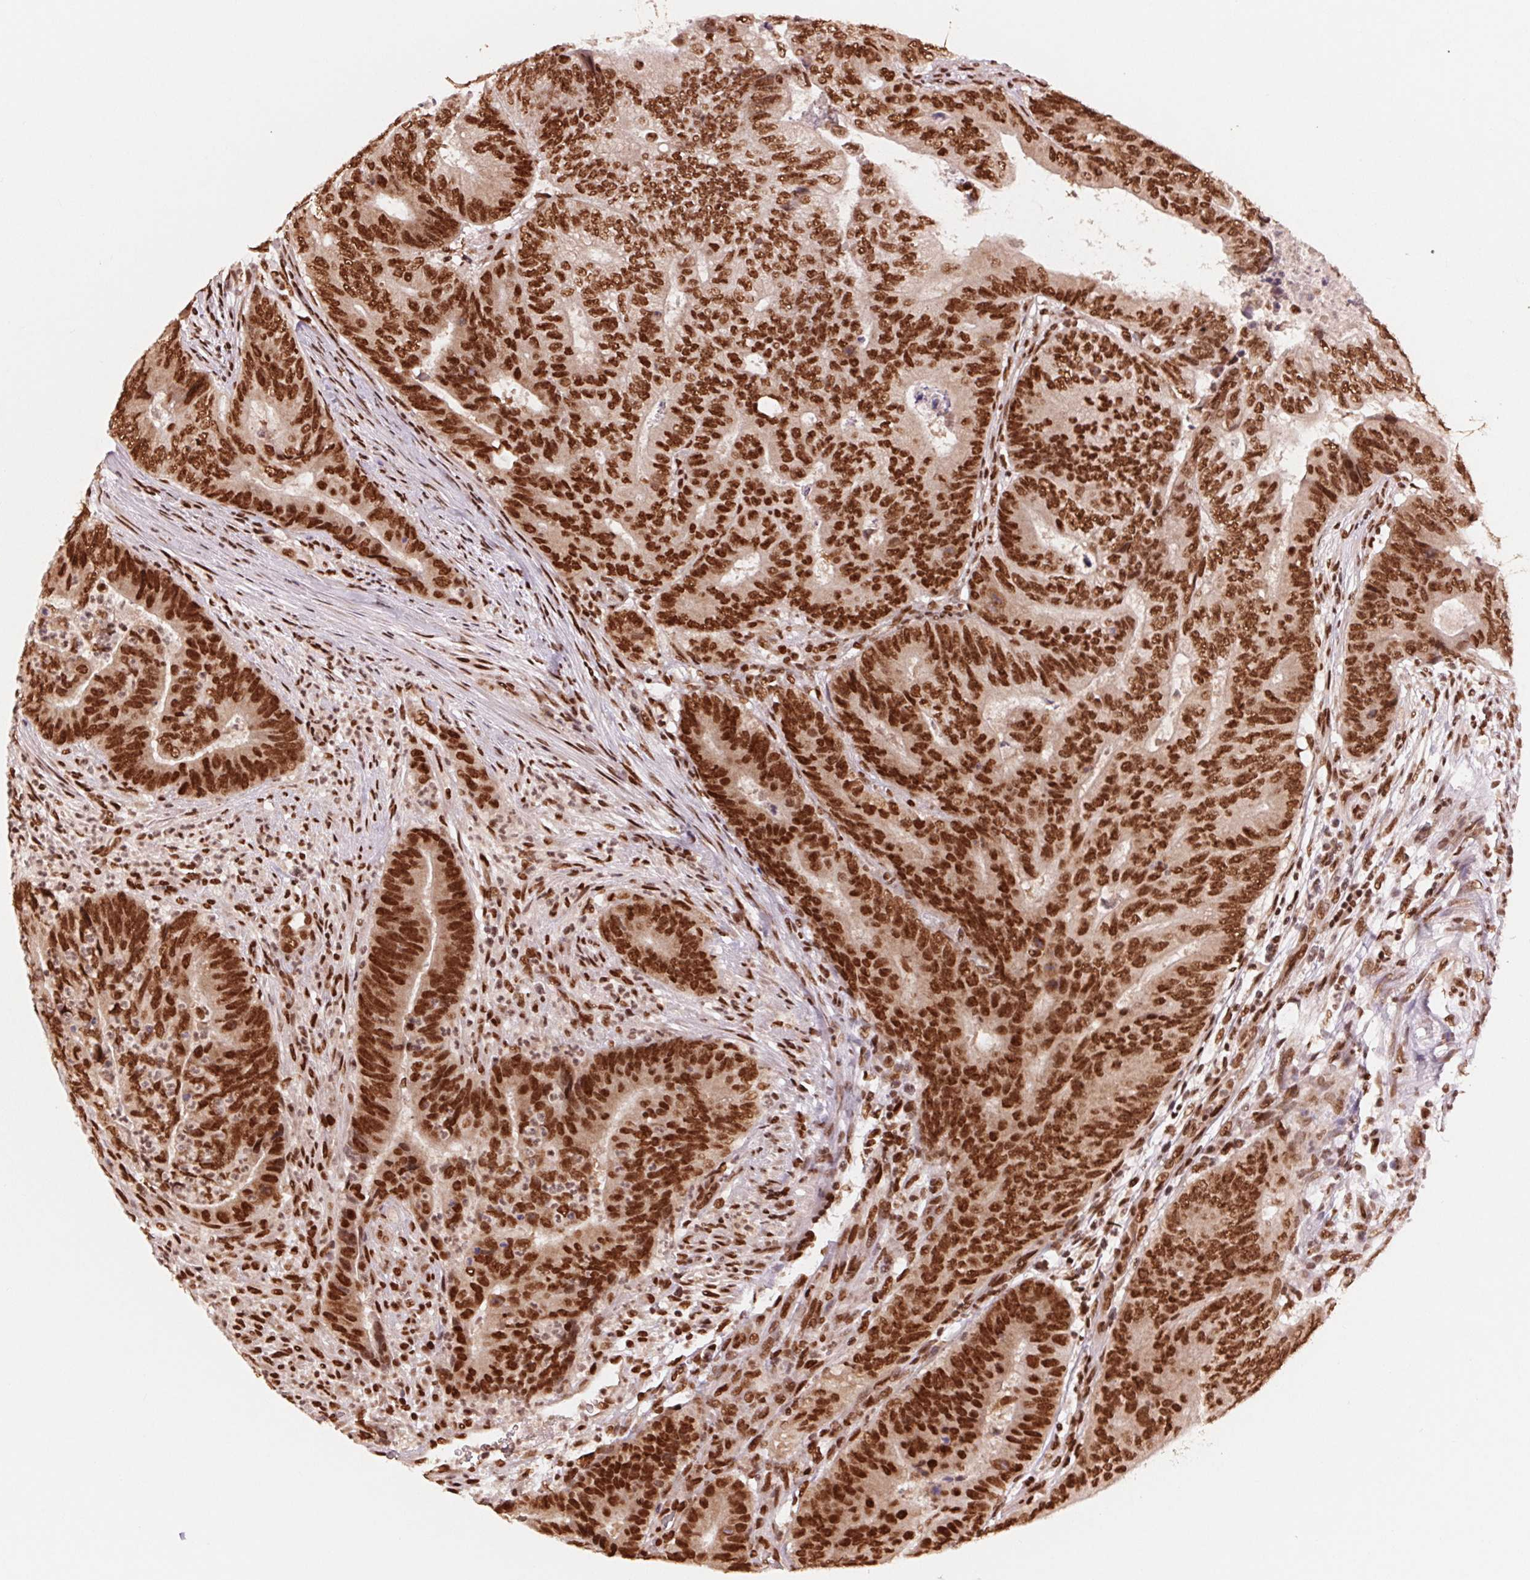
{"staining": {"intensity": "strong", "quantity": ">75%", "location": "nuclear"}, "tissue": "colorectal cancer", "cell_type": "Tumor cells", "image_type": "cancer", "snomed": [{"axis": "morphology", "description": "Adenocarcinoma, NOS"}, {"axis": "topography", "description": "Colon"}], "caption": "A photomicrograph of colorectal cancer stained for a protein shows strong nuclear brown staining in tumor cells.", "gene": "TTLL9", "patient": {"sex": "female", "age": 48}}